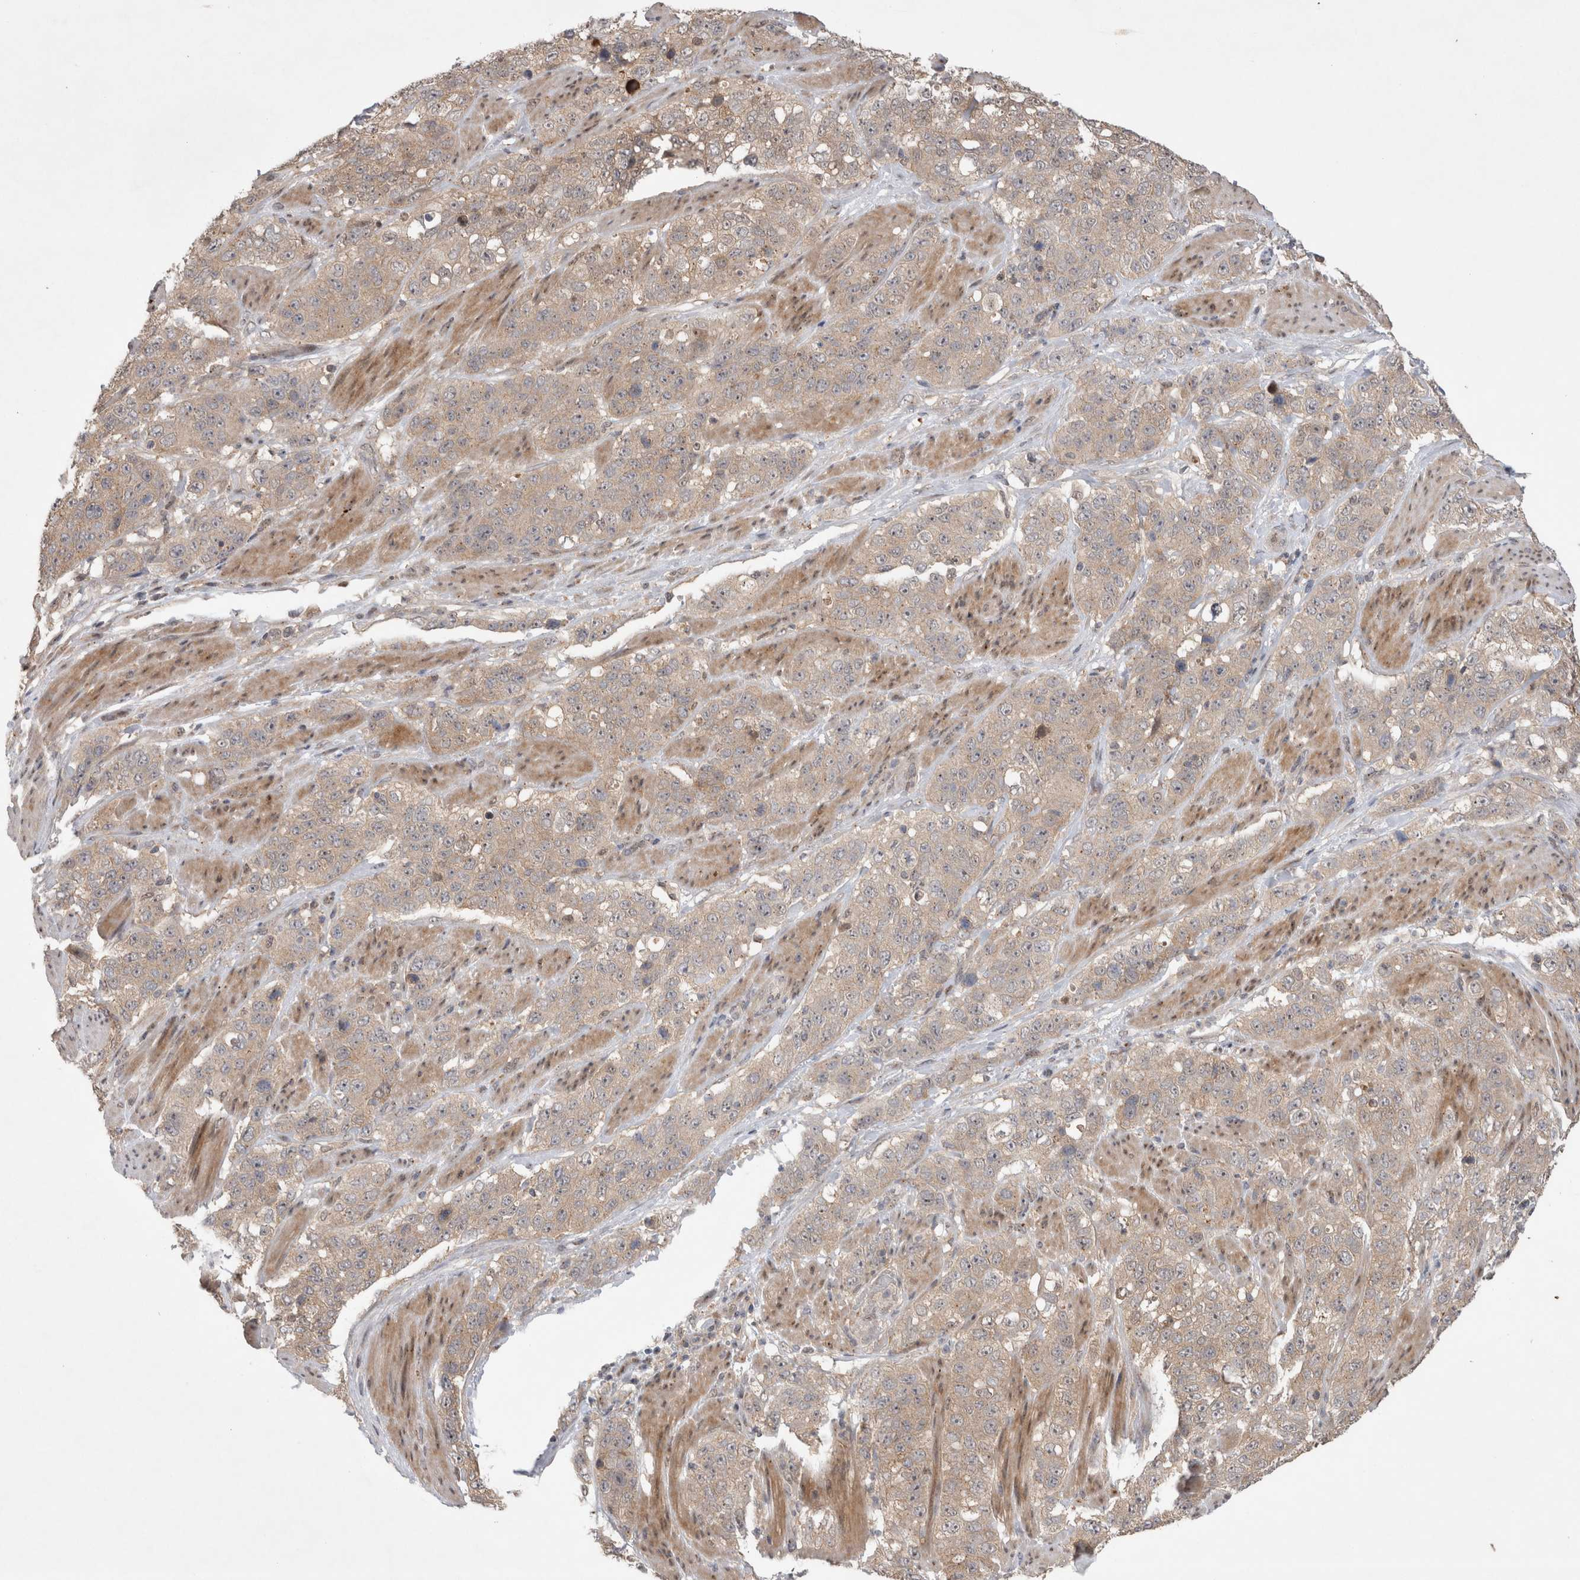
{"staining": {"intensity": "weak", "quantity": ">75%", "location": "cytoplasmic/membranous"}, "tissue": "stomach cancer", "cell_type": "Tumor cells", "image_type": "cancer", "snomed": [{"axis": "morphology", "description": "Adenocarcinoma, NOS"}, {"axis": "topography", "description": "Stomach"}], "caption": "Stomach adenocarcinoma stained with DAB (3,3'-diaminobenzidine) immunohistochemistry (IHC) shows low levels of weak cytoplasmic/membranous expression in about >75% of tumor cells. Ihc stains the protein in brown and the nuclei are stained blue.", "gene": "SLC29A1", "patient": {"sex": "male", "age": 48}}